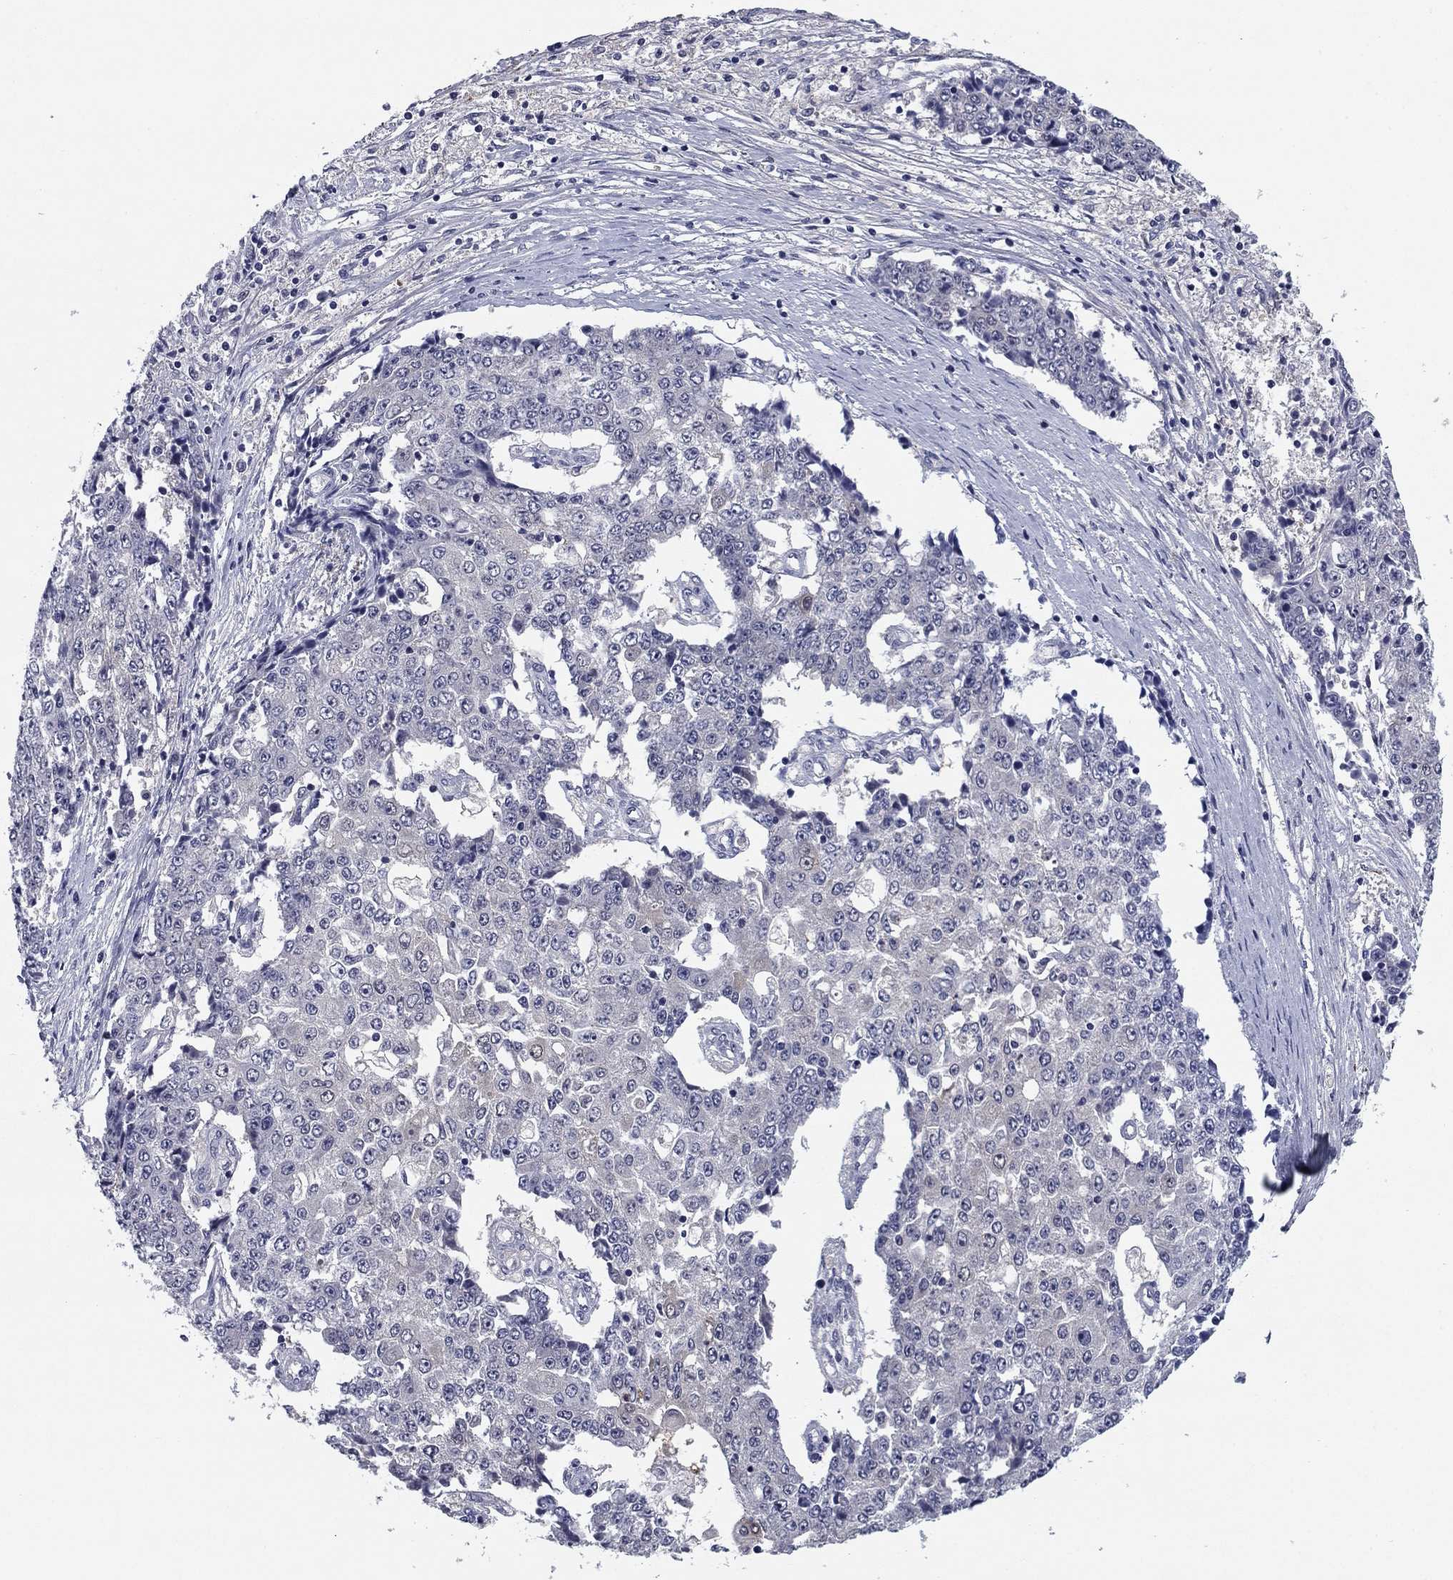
{"staining": {"intensity": "negative", "quantity": "none", "location": "none"}, "tissue": "ovarian cancer", "cell_type": "Tumor cells", "image_type": "cancer", "snomed": [{"axis": "morphology", "description": "Carcinoma, endometroid"}, {"axis": "topography", "description": "Ovary"}], "caption": "Photomicrograph shows no significant protein staining in tumor cells of ovarian cancer.", "gene": "REXO5", "patient": {"sex": "female", "age": 42}}